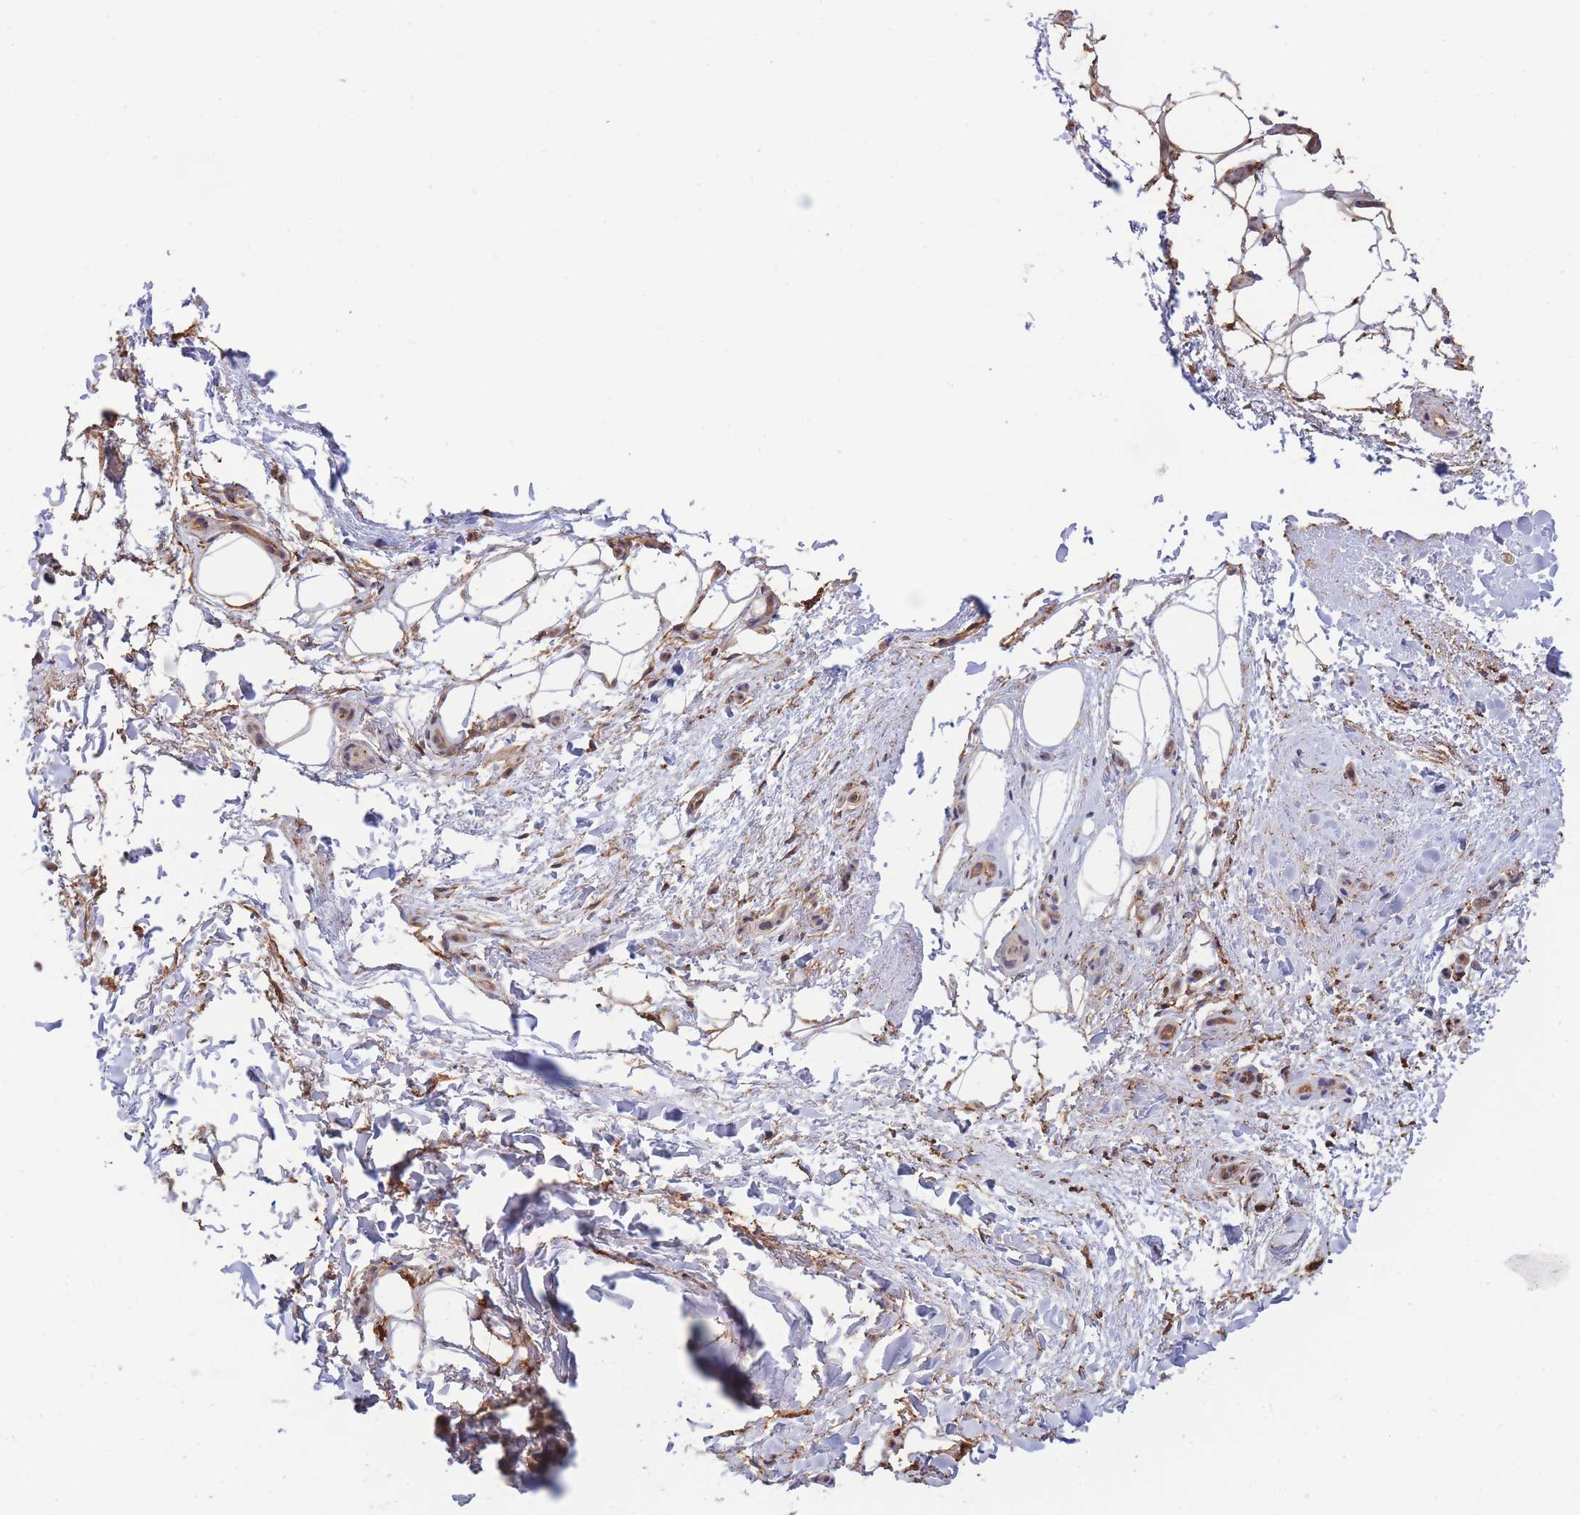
{"staining": {"intensity": "moderate", "quantity": "25%-75%", "location": "cytoplasmic/membranous"}, "tissue": "adipose tissue", "cell_type": "Adipocytes", "image_type": "normal", "snomed": [{"axis": "morphology", "description": "Normal tissue, NOS"}, {"axis": "topography", "description": "Peripheral nerve tissue"}], "caption": "The photomicrograph reveals staining of unremarkable adipose tissue, revealing moderate cytoplasmic/membranous protein expression (brown color) within adipocytes. Ihc stains the protein of interest in brown and the nuclei are stained blue.", "gene": "BOD1L1", "patient": {"sex": "female", "age": 61}}